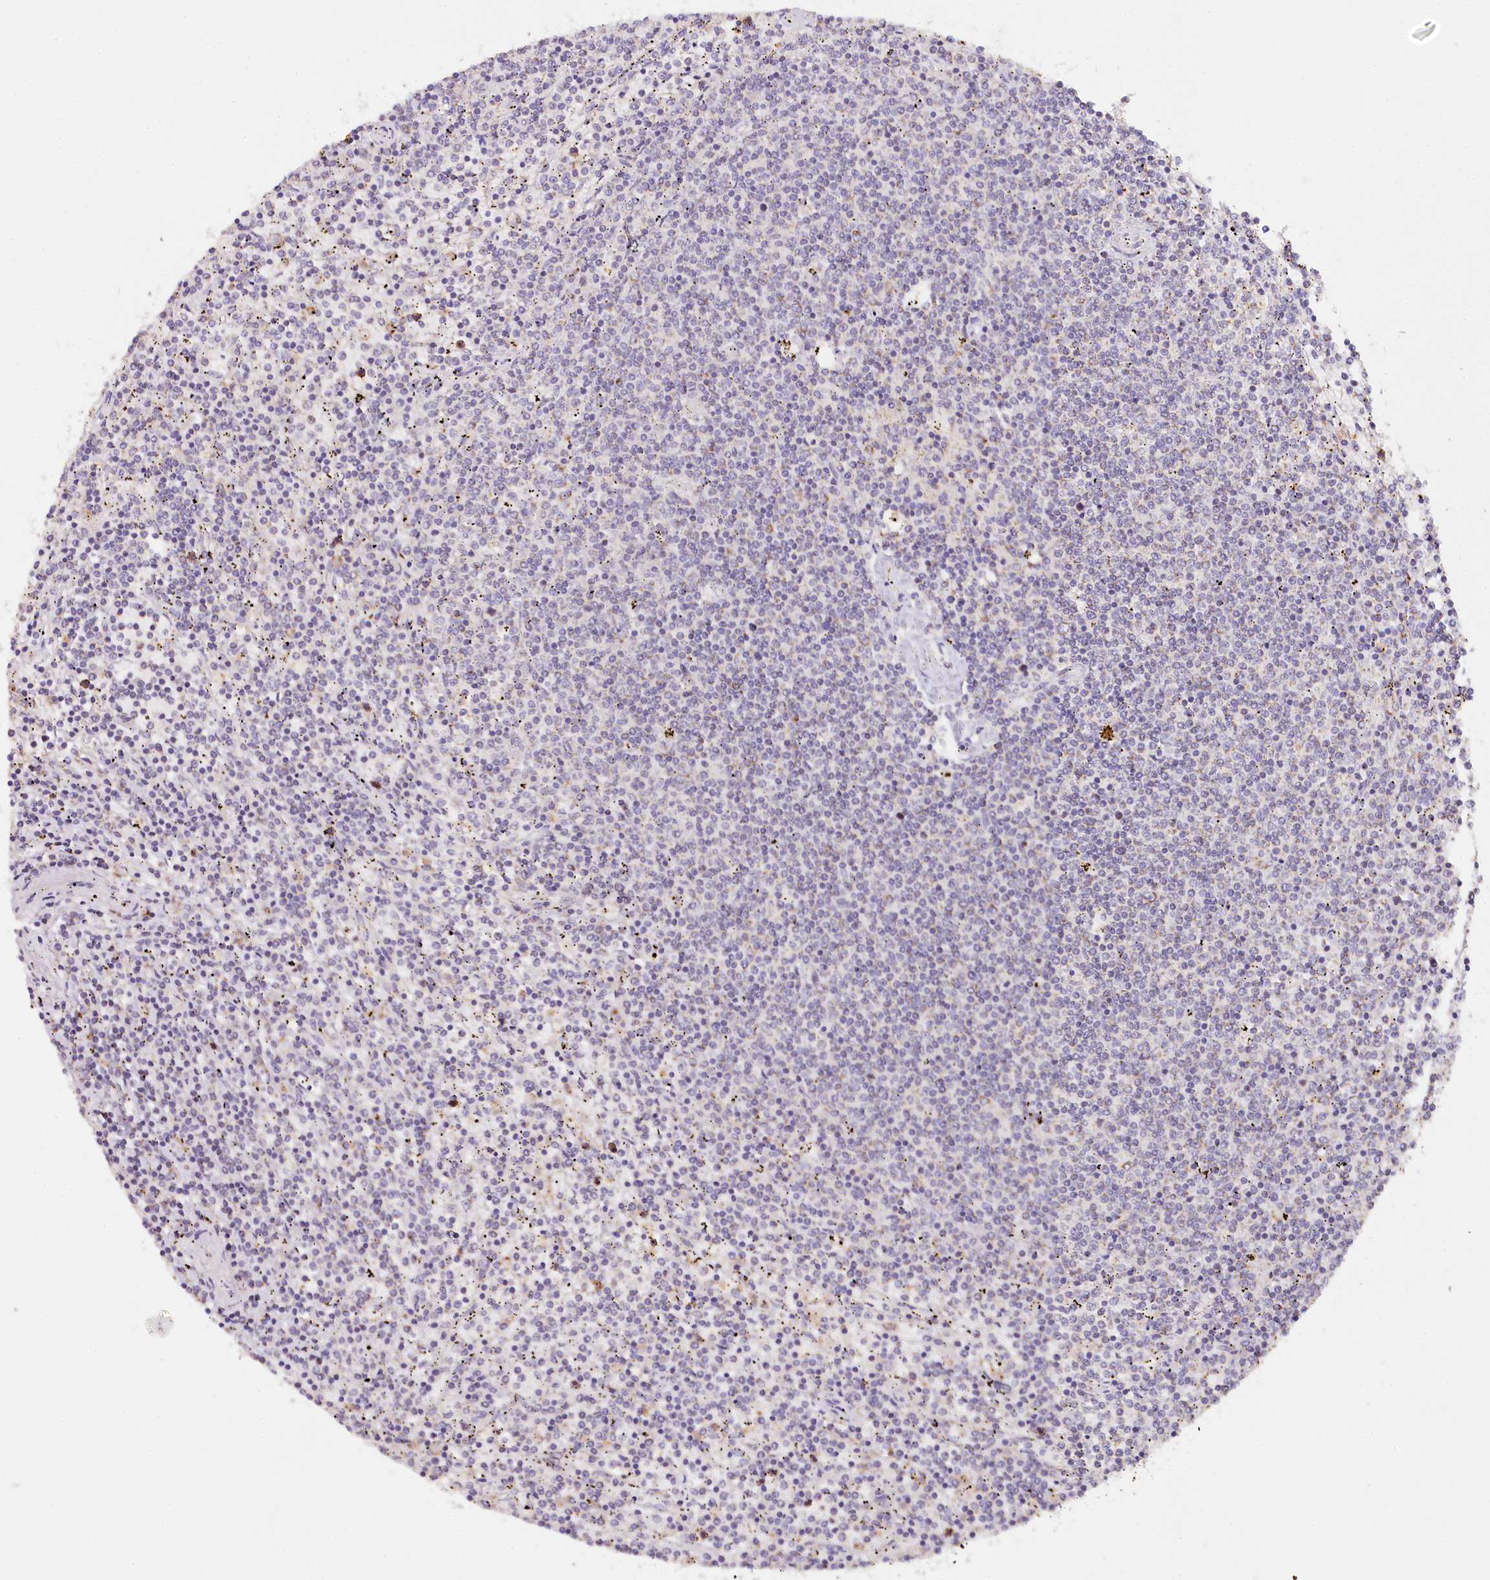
{"staining": {"intensity": "negative", "quantity": "none", "location": "none"}, "tissue": "lymphoma", "cell_type": "Tumor cells", "image_type": "cancer", "snomed": [{"axis": "morphology", "description": "Malignant lymphoma, non-Hodgkin's type, Low grade"}, {"axis": "topography", "description": "Spleen"}], "caption": "Immunohistochemistry (IHC) image of human low-grade malignant lymphoma, non-Hodgkin's type stained for a protein (brown), which exhibits no staining in tumor cells.", "gene": "MMP25", "patient": {"sex": "female", "age": 50}}